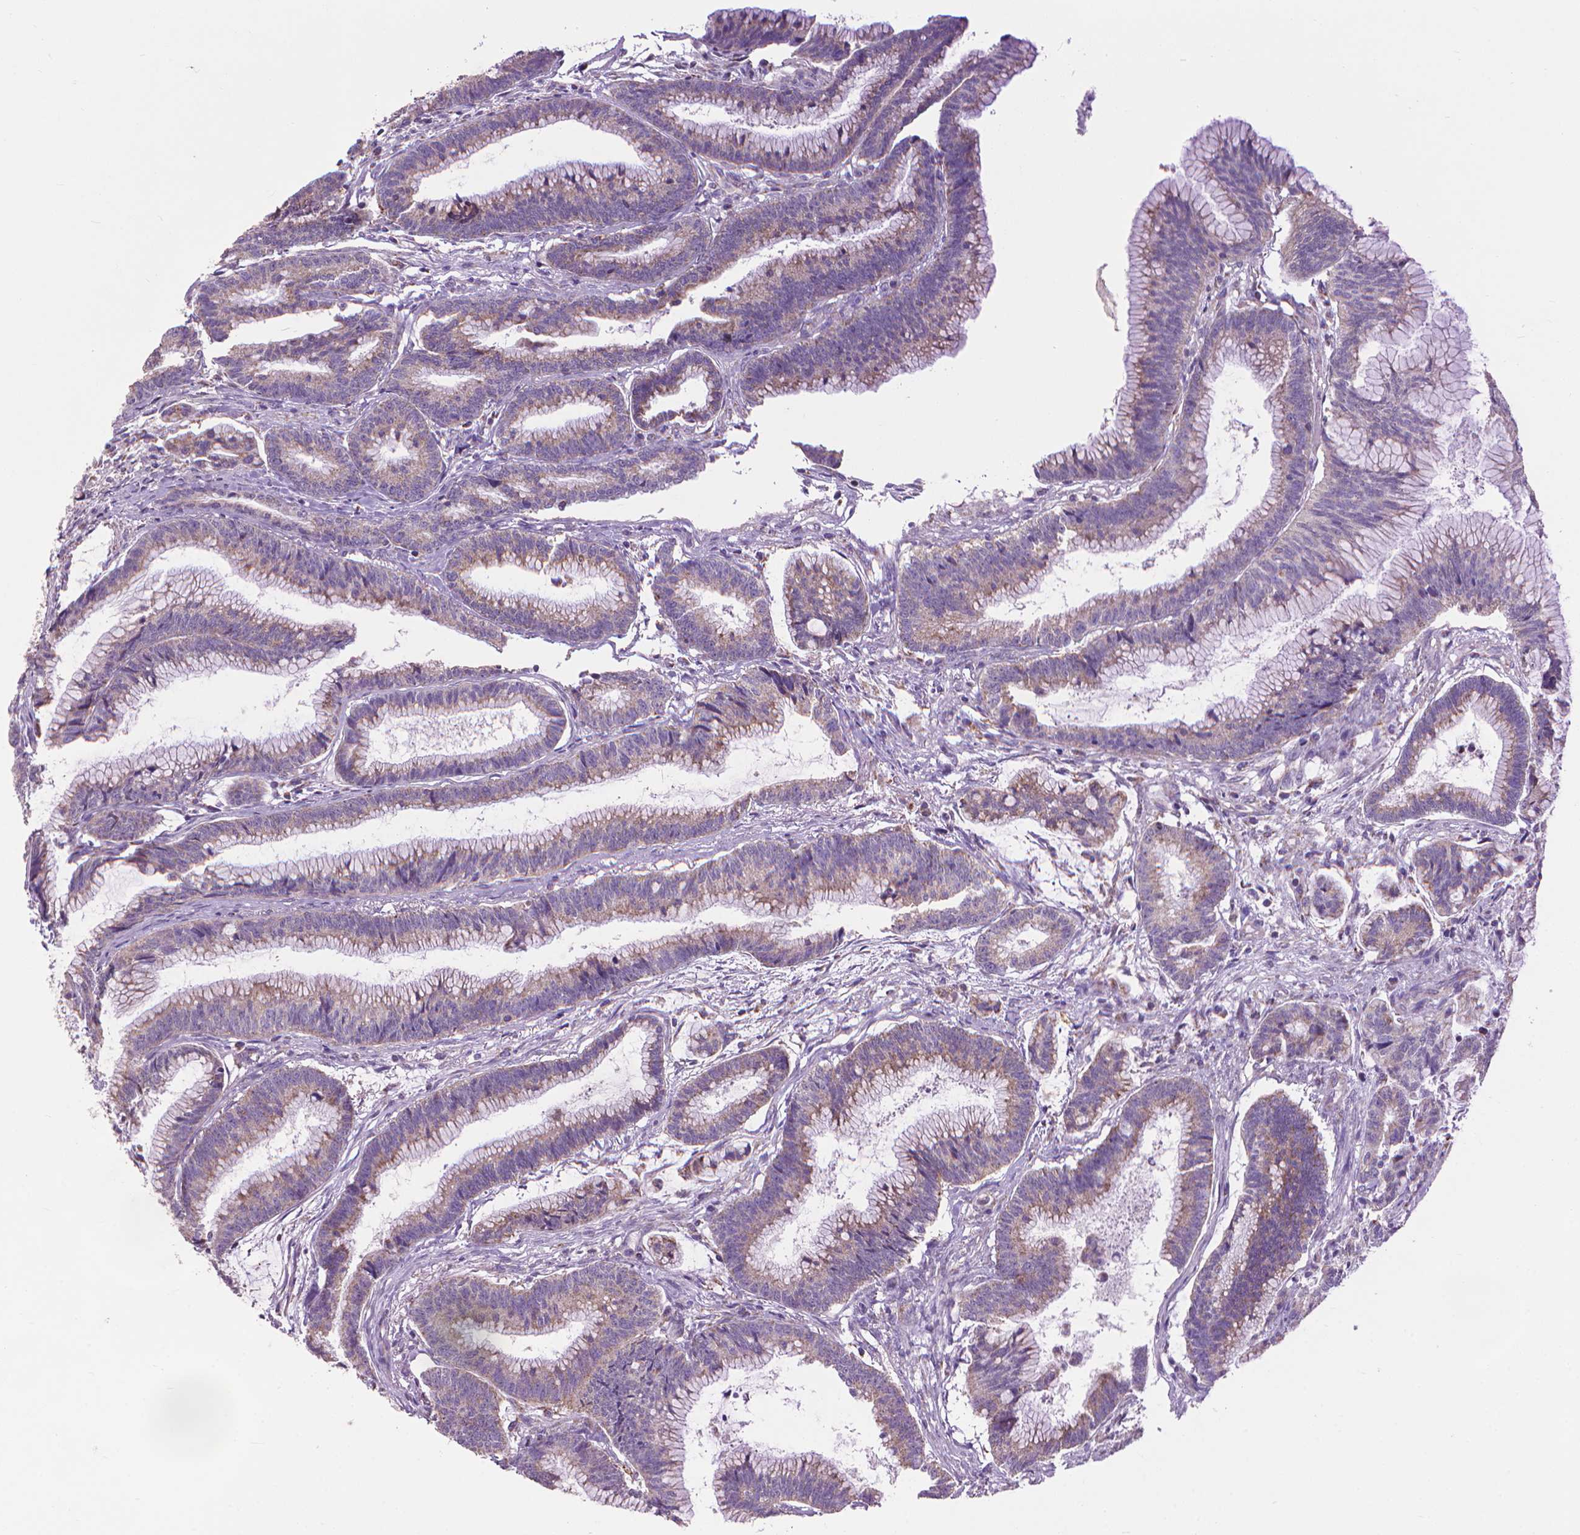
{"staining": {"intensity": "weak", "quantity": "25%-75%", "location": "cytoplasmic/membranous"}, "tissue": "colorectal cancer", "cell_type": "Tumor cells", "image_type": "cancer", "snomed": [{"axis": "morphology", "description": "Adenocarcinoma, NOS"}, {"axis": "topography", "description": "Colon"}], "caption": "A high-resolution photomicrograph shows immunohistochemistry (IHC) staining of colorectal cancer, which shows weak cytoplasmic/membranous expression in approximately 25%-75% of tumor cells.", "gene": "VDAC1", "patient": {"sex": "female", "age": 78}}